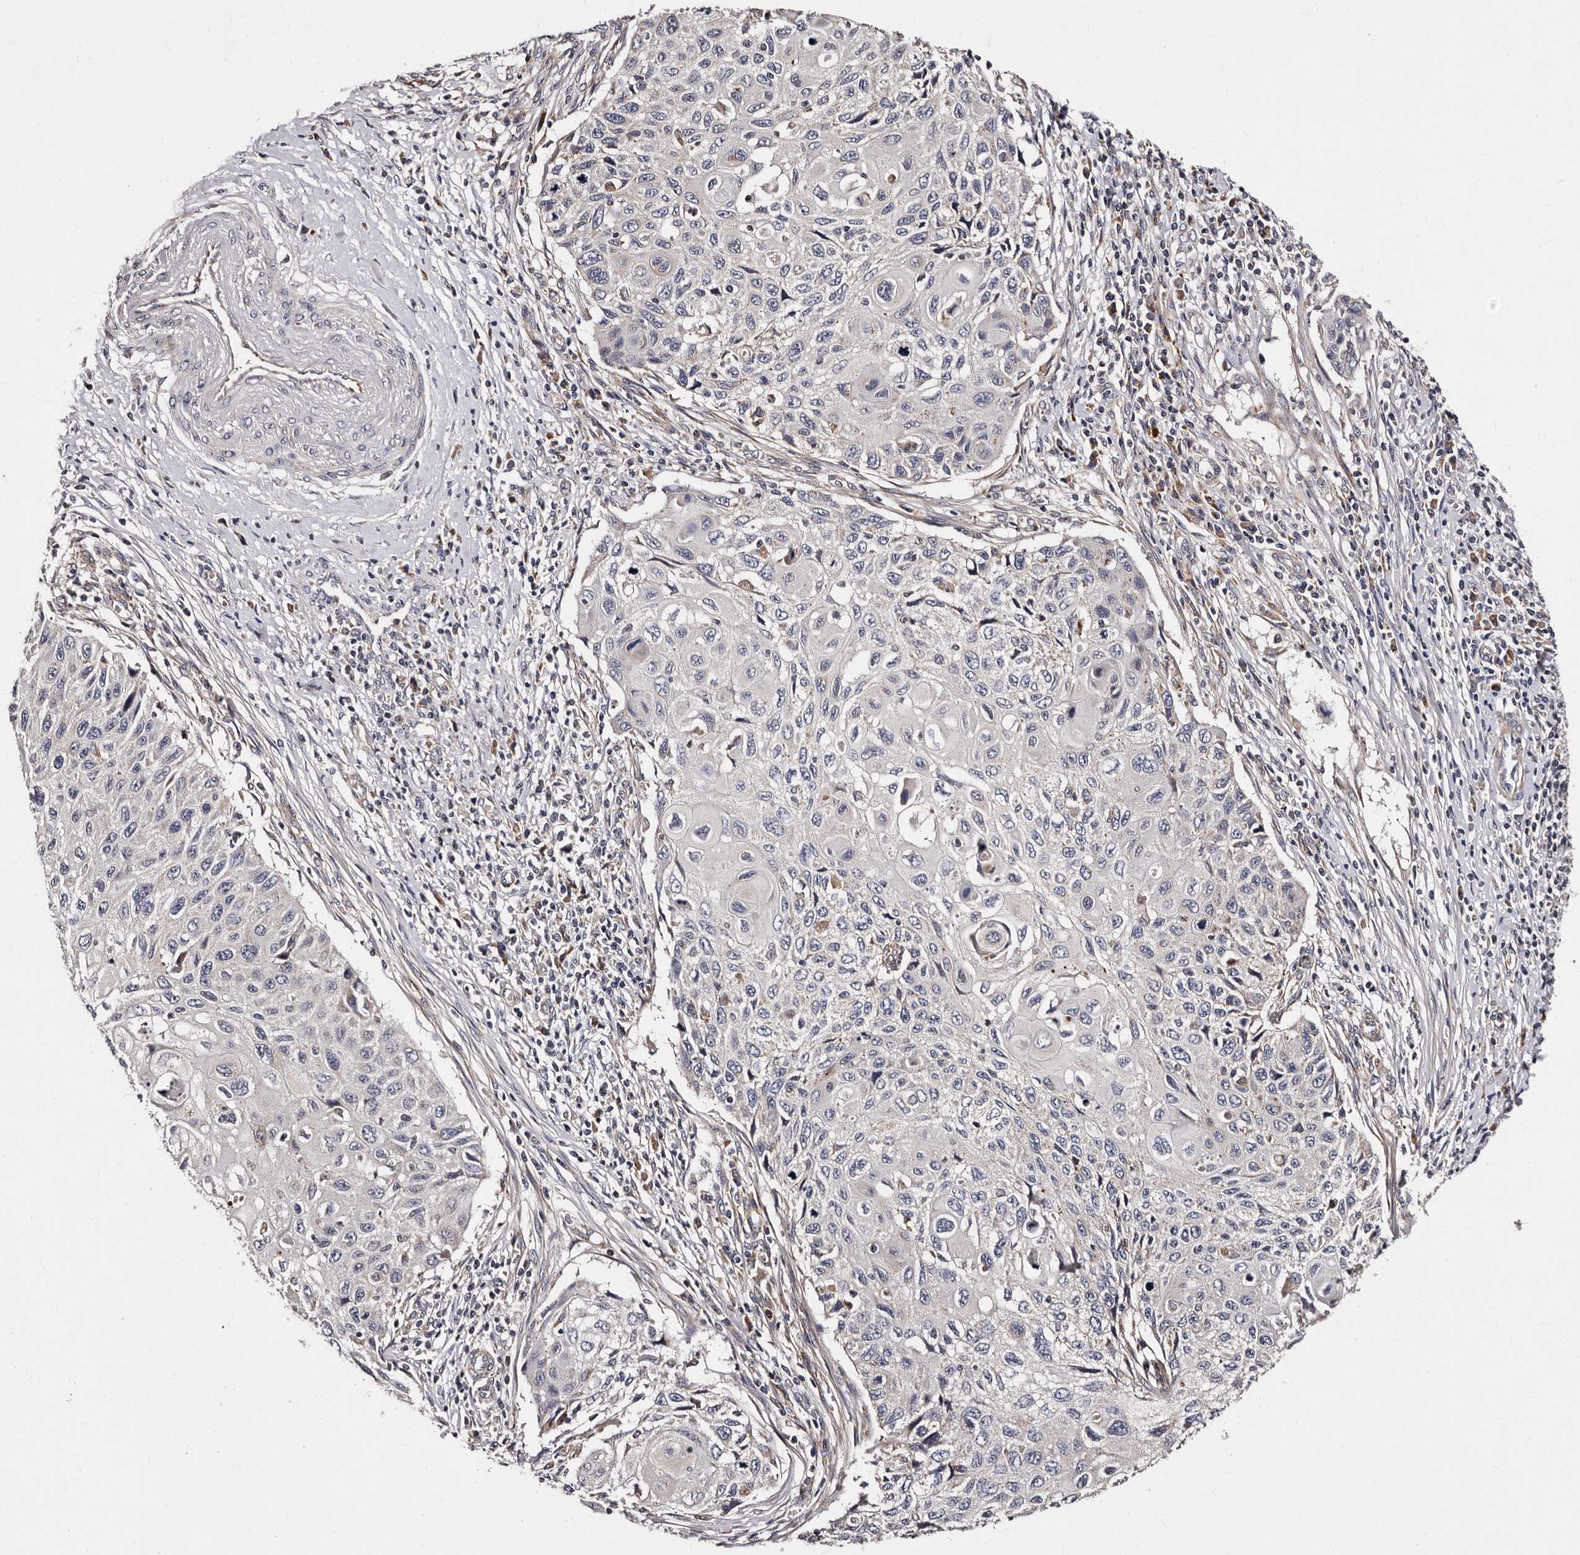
{"staining": {"intensity": "negative", "quantity": "none", "location": "none"}, "tissue": "cervical cancer", "cell_type": "Tumor cells", "image_type": "cancer", "snomed": [{"axis": "morphology", "description": "Squamous cell carcinoma, NOS"}, {"axis": "topography", "description": "Cervix"}], "caption": "There is no significant staining in tumor cells of cervical cancer.", "gene": "ADCK5", "patient": {"sex": "female", "age": 70}}